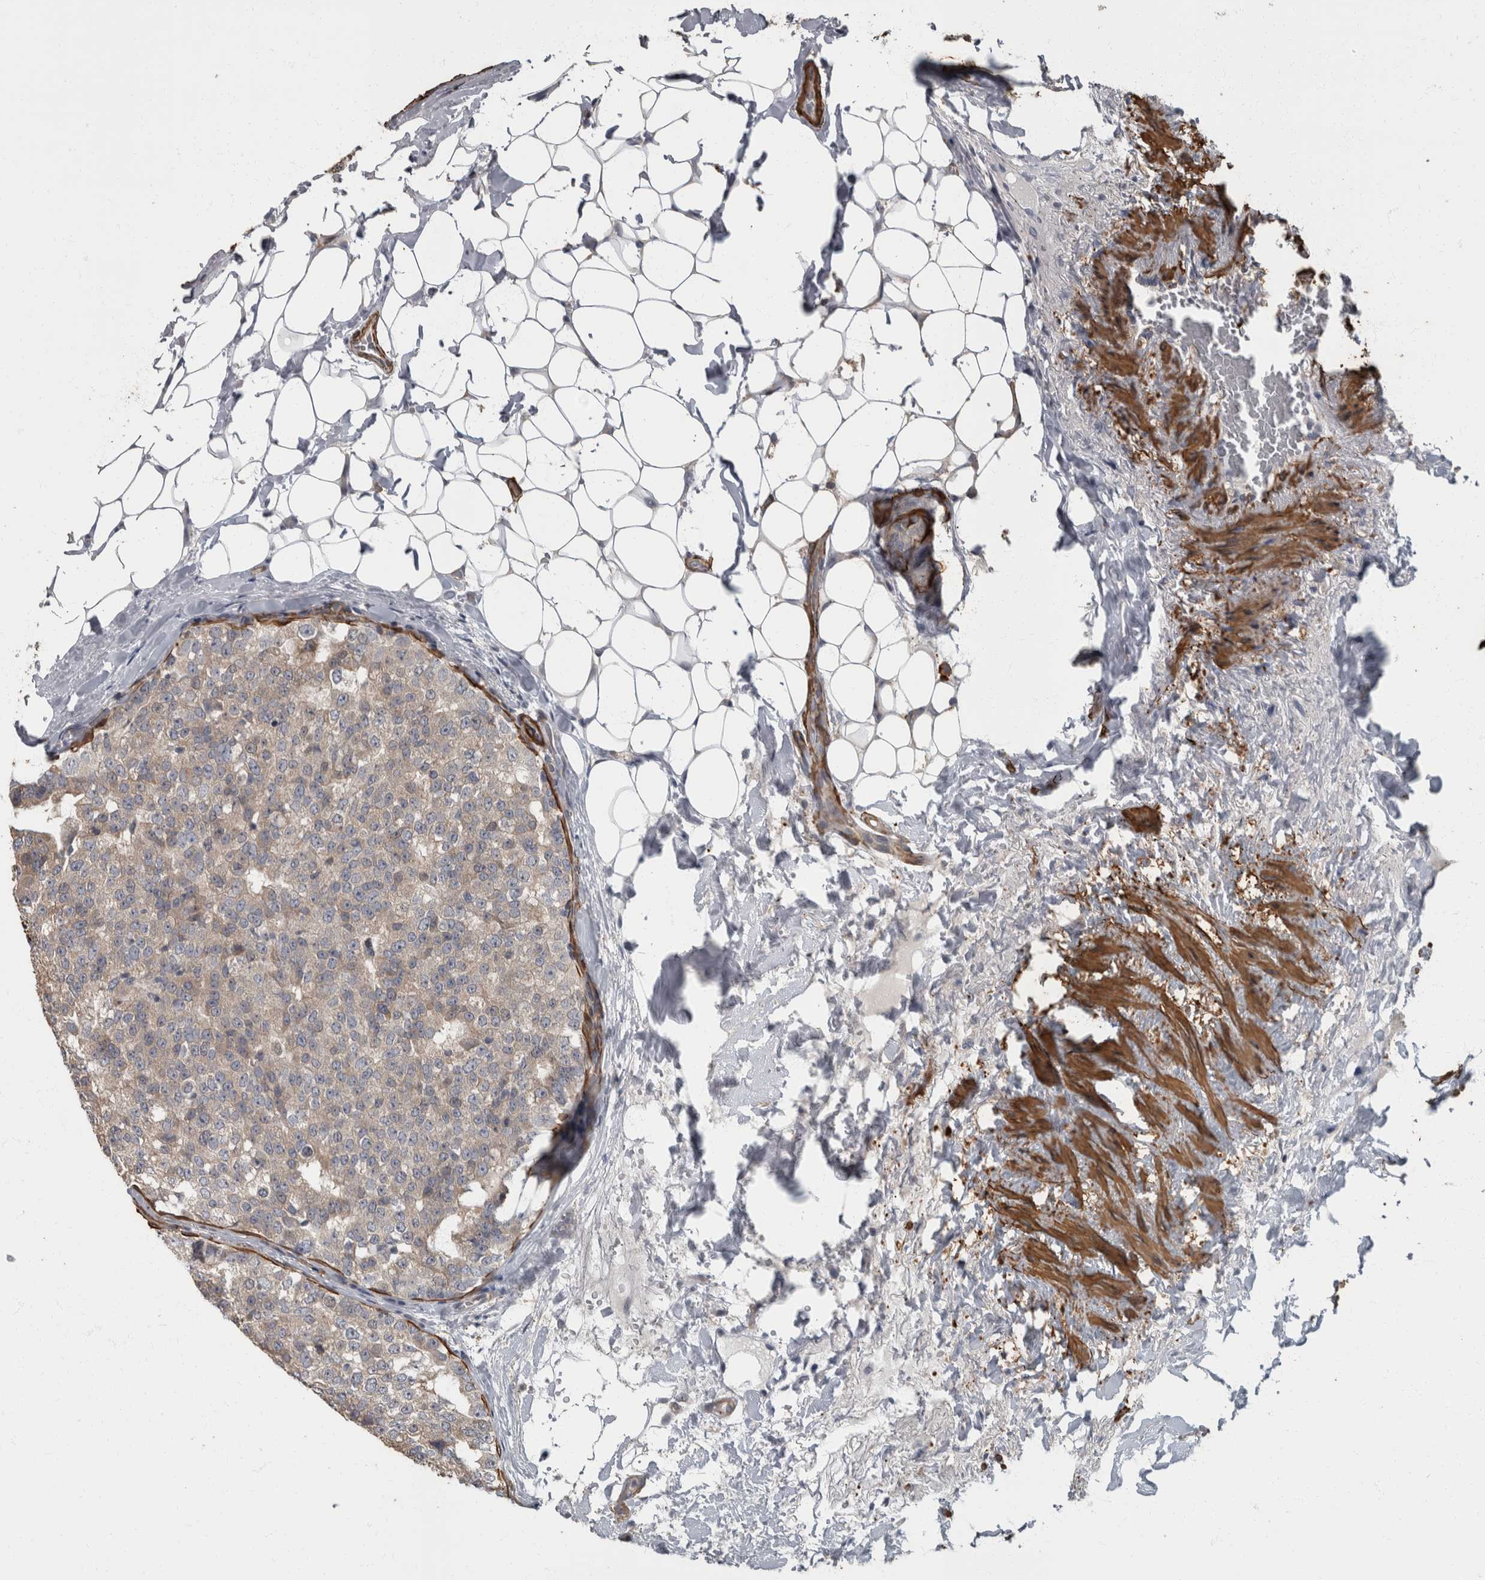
{"staining": {"intensity": "negative", "quantity": "none", "location": "none"}, "tissue": "breast cancer", "cell_type": "Tumor cells", "image_type": "cancer", "snomed": [{"axis": "morphology", "description": "Normal tissue, NOS"}, {"axis": "morphology", "description": "Duct carcinoma"}, {"axis": "topography", "description": "Breast"}], "caption": "Immunohistochemistry of human breast cancer (infiltrating ductal carcinoma) reveals no expression in tumor cells. (Brightfield microscopy of DAB immunohistochemistry at high magnification).", "gene": "MASTL", "patient": {"sex": "female", "age": 43}}